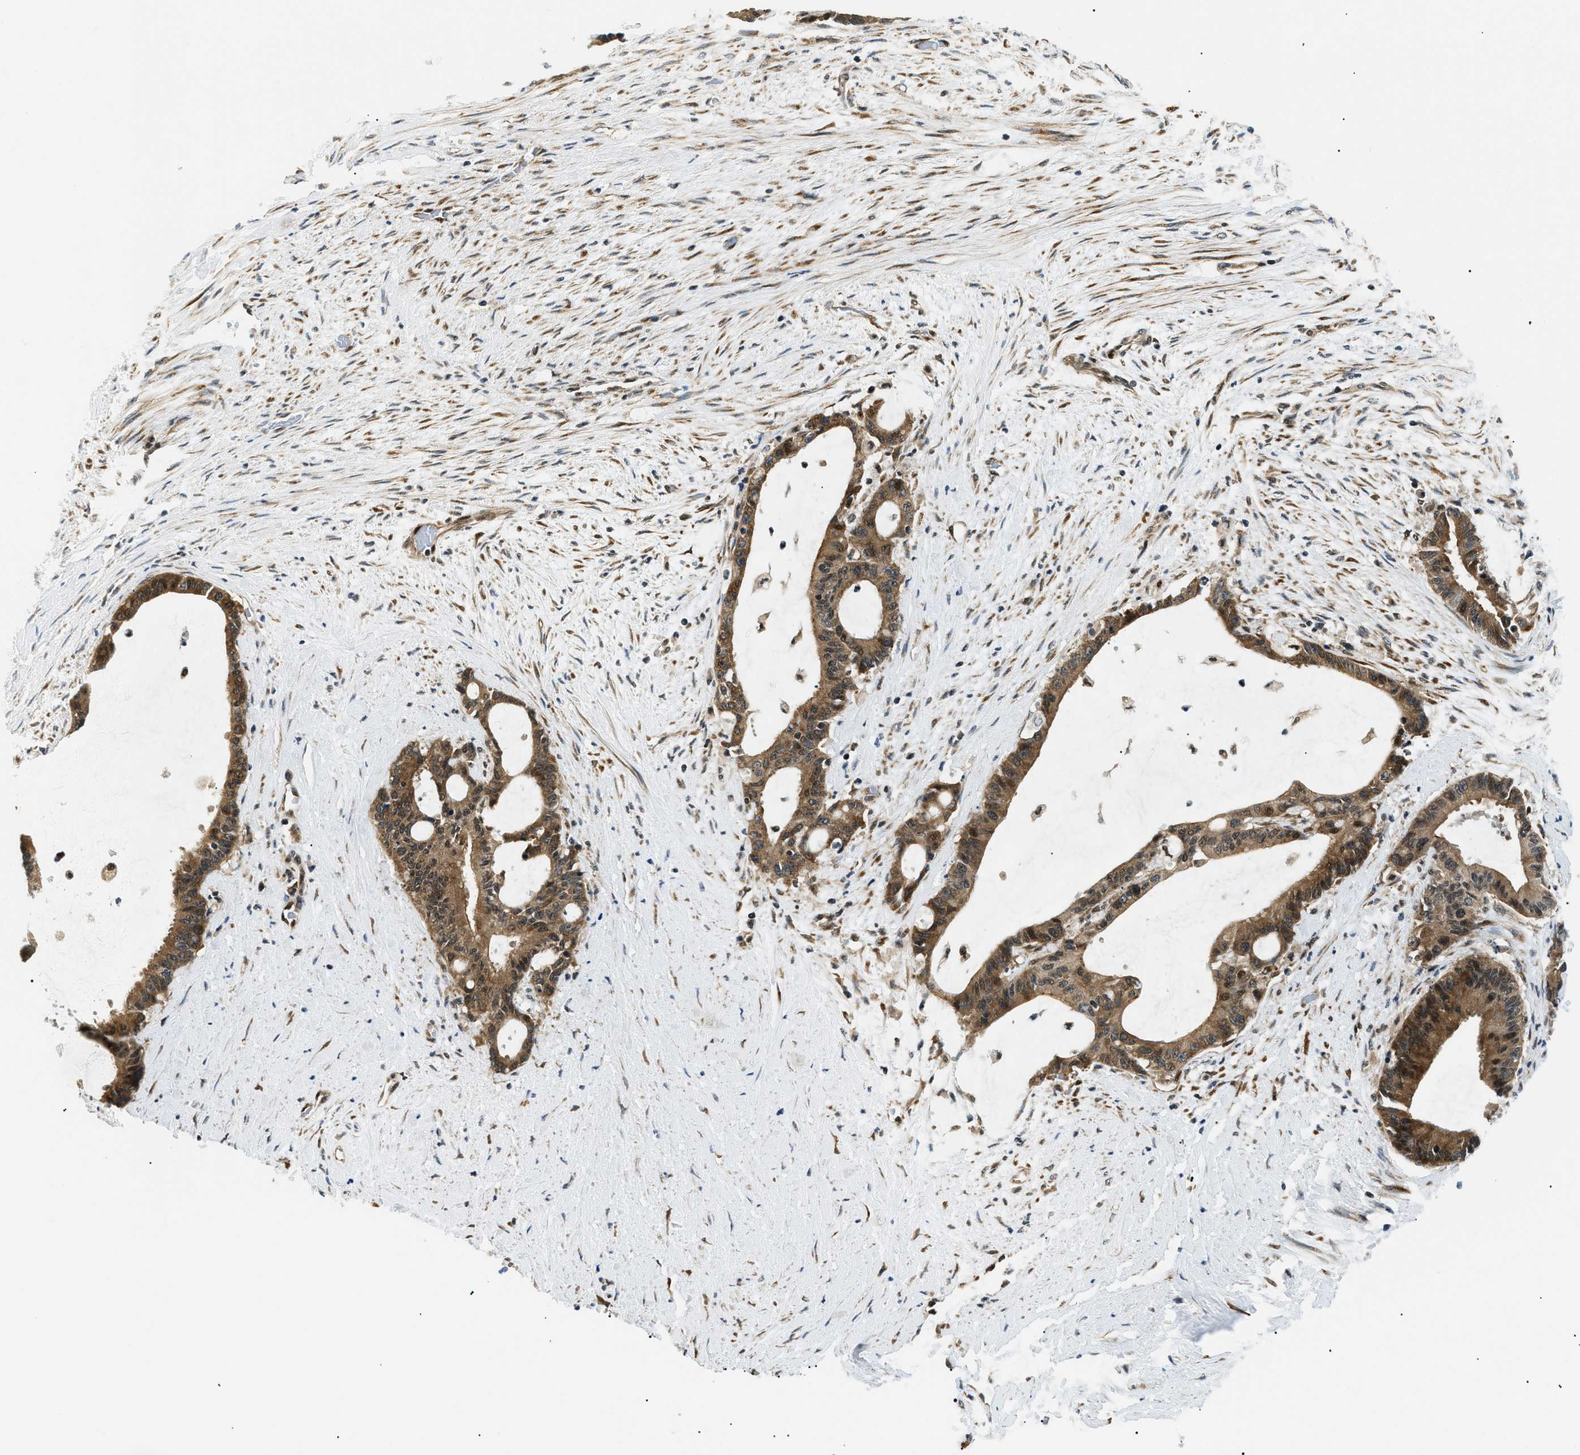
{"staining": {"intensity": "moderate", "quantity": ">75%", "location": "cytoplasmic/membranous,nuclear"}, "tissue": "liver cancer", "cell_type": "Tumor cells", "image_type": "cancer", "snomed": [{"axis": "morphology", "description": "Cholangiocarcinoma"}, {"axis": "topography", "description": "Liver"}], "caption": "High-magnification brightfield microscopy of liver cancer (cholangiocarcinoma) stained with DAB (brown) and counterstained with hematoxylin (blue). tumor cells exhibit moderate cytoplasmic/membranous and nuclear positivity is appreciated in about>75% of cells. (Stains: DAB in brown, nuclei in blue, Microscopy: brightfield microscopy at high magnification).", "gene": "CWC25", "patient": {"sex": "female", "age": 73}}